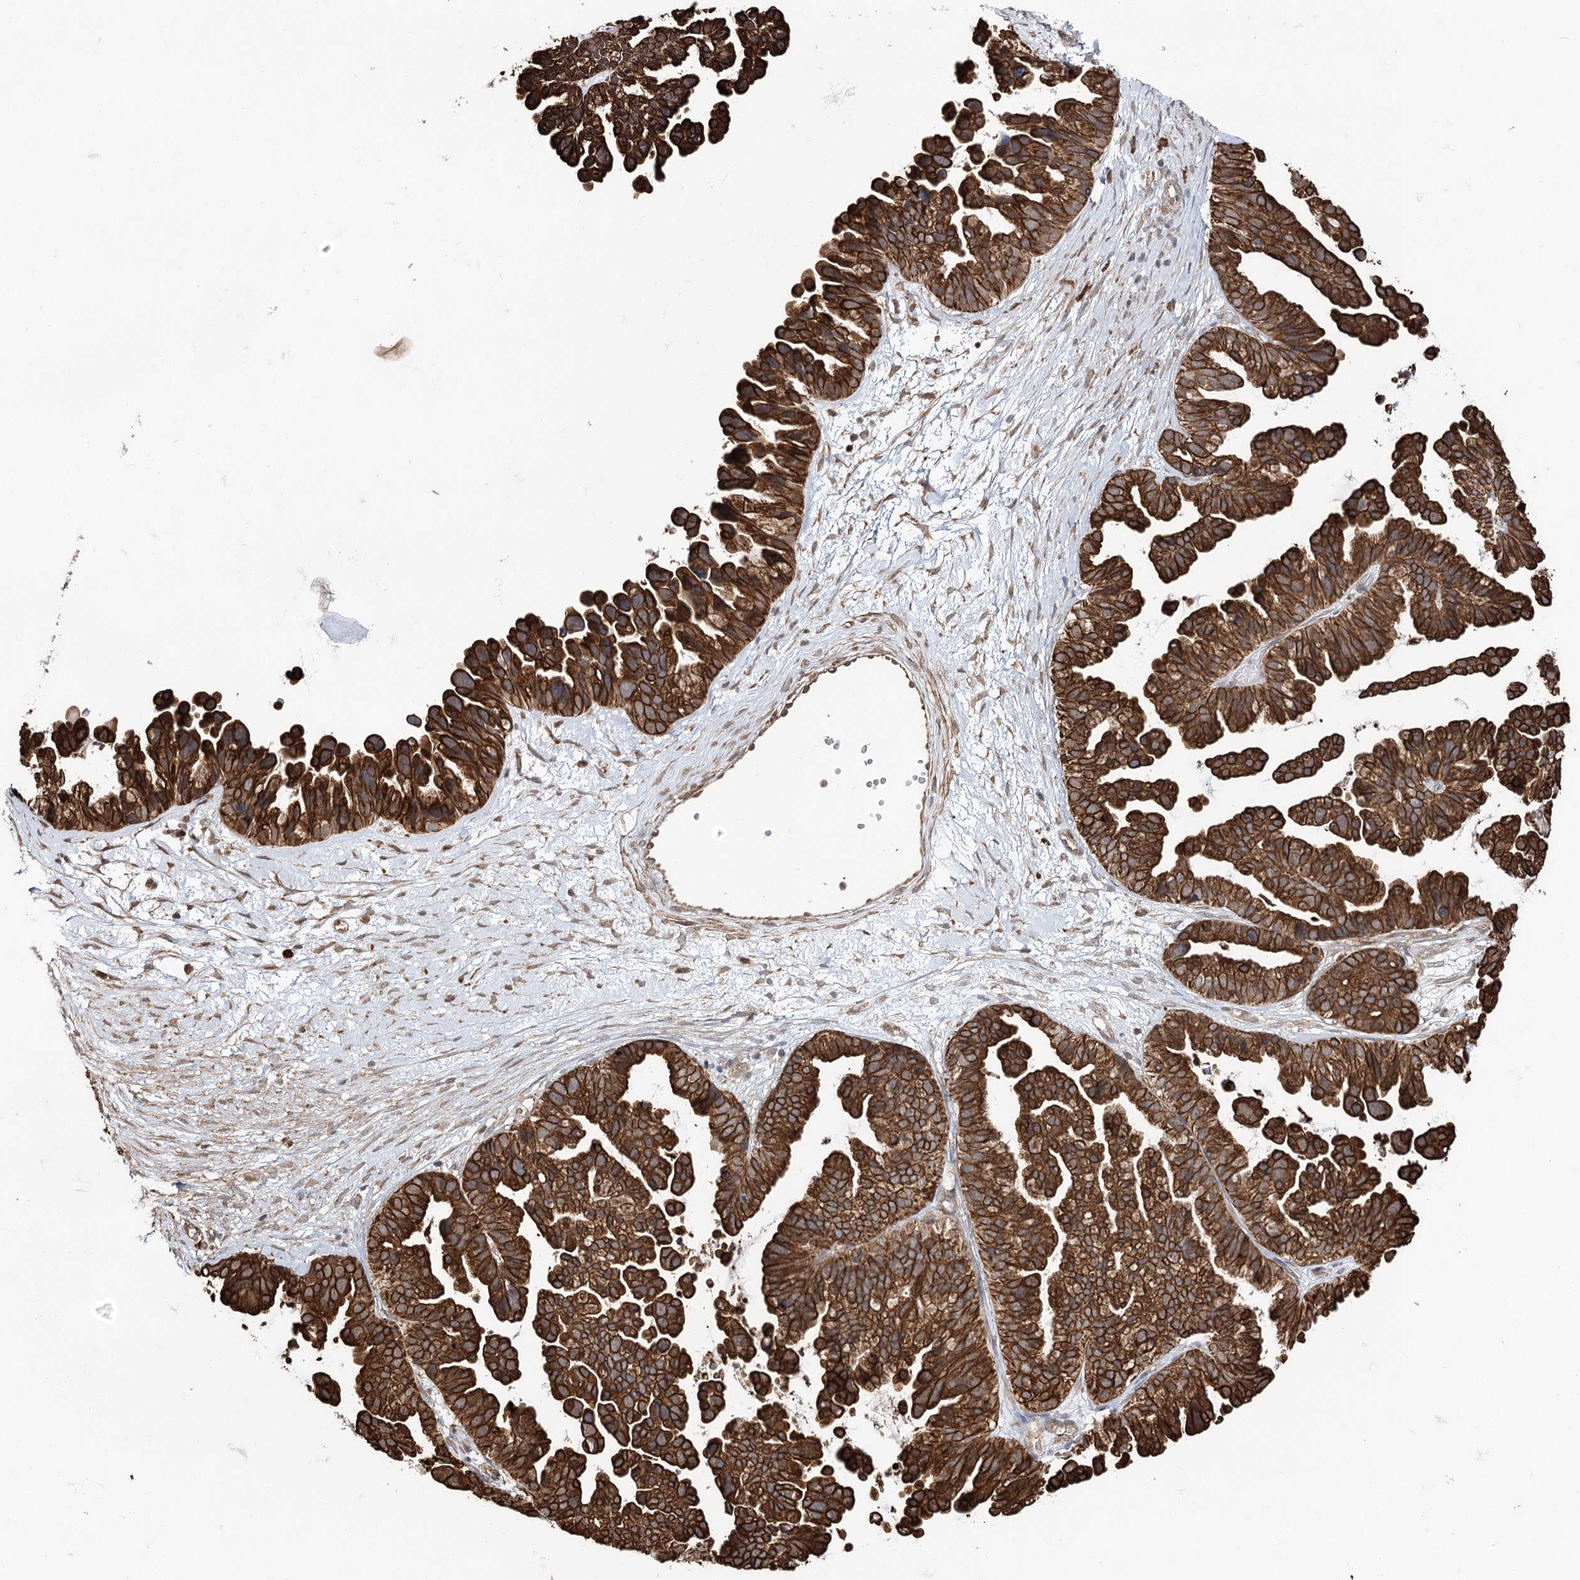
{"staining": {"intensity": "strong", "quantity": ">75%", "location": "cytoplasmic/membranous"}, "tissue": "ovarian cancer", "cell_type": "Tumor cells", "image_type": "cancer", "snomed": [{"axis": "morphology", "description": "Cystadenocarcinoma, serous, NOS"}, {"axis": "topography", "description": "Ovary"}], "caption": "Ovarian serous cystadenocarcinoma stained with IHC displays strong cytoplasmic/membranous positivity in about >75% of tumor cells.", "gene": "DNAJB14", "patient": {"sex": "female", "age": 56}}